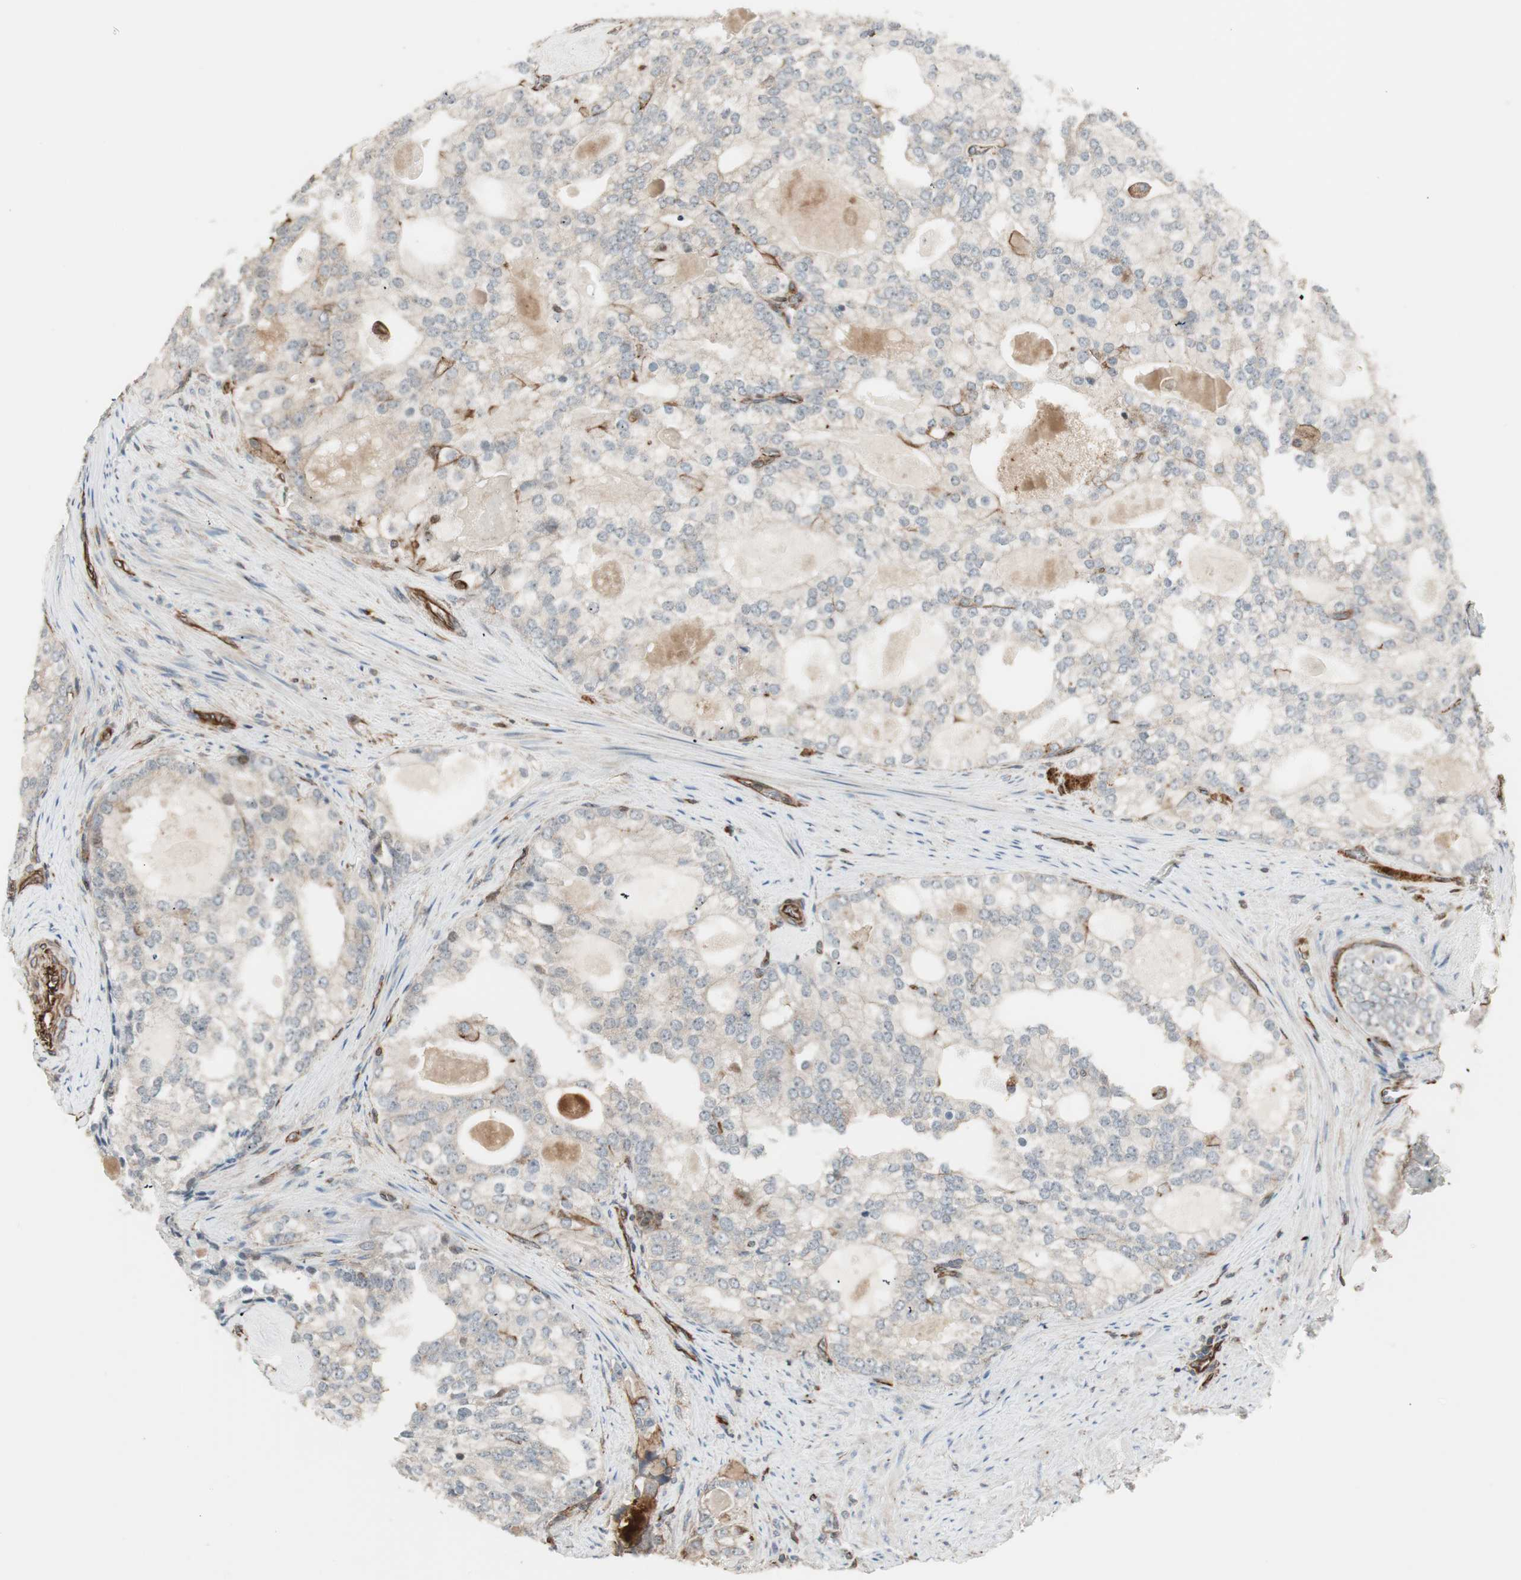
{"staining": {"intensity": "moderate", "quantity": "25%-75%", "location": "cytoplasmic/membranous"}, "tissue": "prostate cancer", "cell_type": "Tumor cells", "image_type": "cancer", "snomed": [{"axis": "morphology", "description": "Adenocarcinoma, High grade"}, {"axis": "topography", "description": "Prostate"}], "caption": "Prostate adenocarcinoma (high-grade) stained with DAB (3,3'-diaminobenzidine) IHC reveals medium levels of moderate cytoplasmic/membranous positivity in about 25%-75% of tumor cells.", "gene": "MAD2L2", "patient": {"sex": "male", "age": 66}}